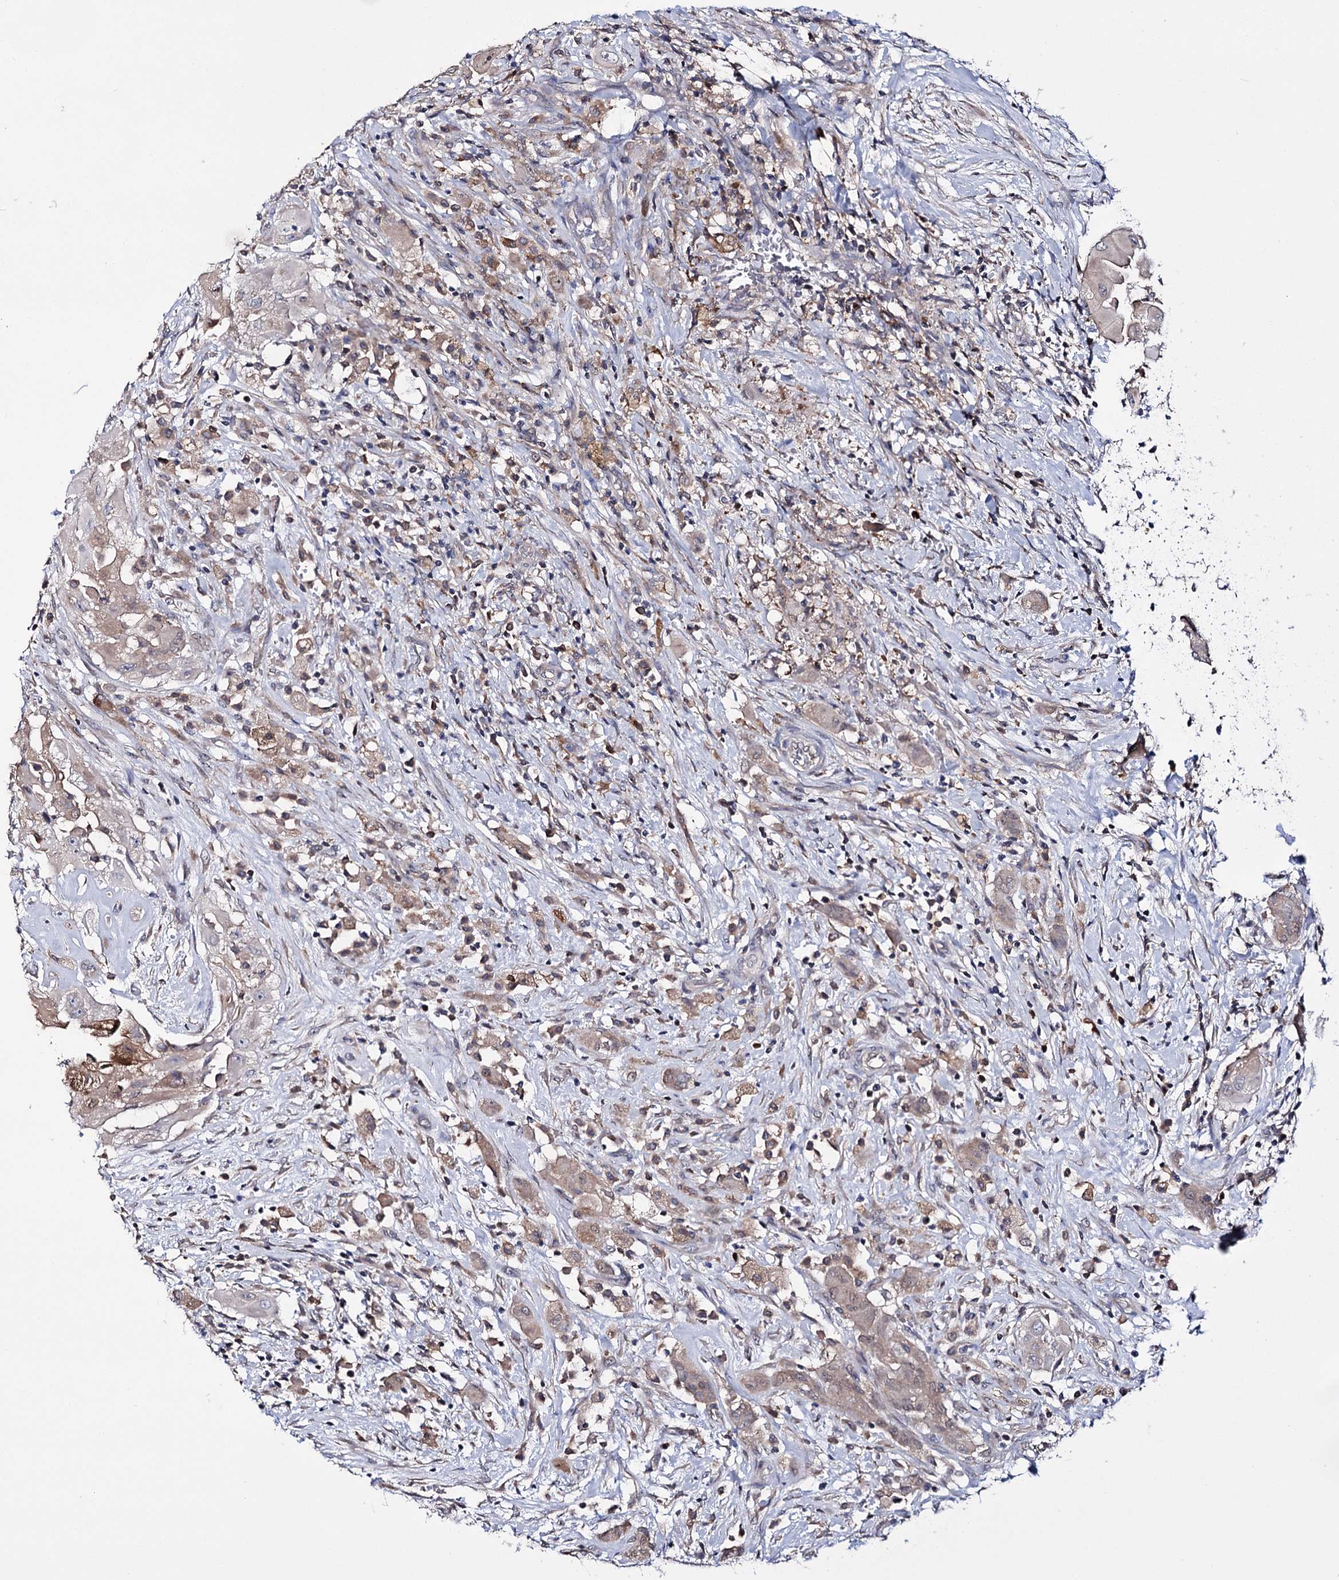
{"staining": {"intensity": "moderate", "quantity": ">75%", "location": "cytoplasmic/membranous"}, "tissue": "thyroid cancer", "cell_type": "Tumor cells", "image_type": "cancer", "snomed": [{"axis": "morphology", "description": "Papillary adenocarcinoma, NOS"}, {"axis": "topography", "description": "Thyroid gland"}], "caption": "This photomicrograph reveals thyroid cancer (papillary adenocarcinoma) stained with IHC to label a protein in brown. The cytoplasmic/membranous of tumor cells show moderate positivity for the protein. Nuclei are counter-stained blue.", "gene": "PTER", "patient": {"sex": "female", "age": 59}}